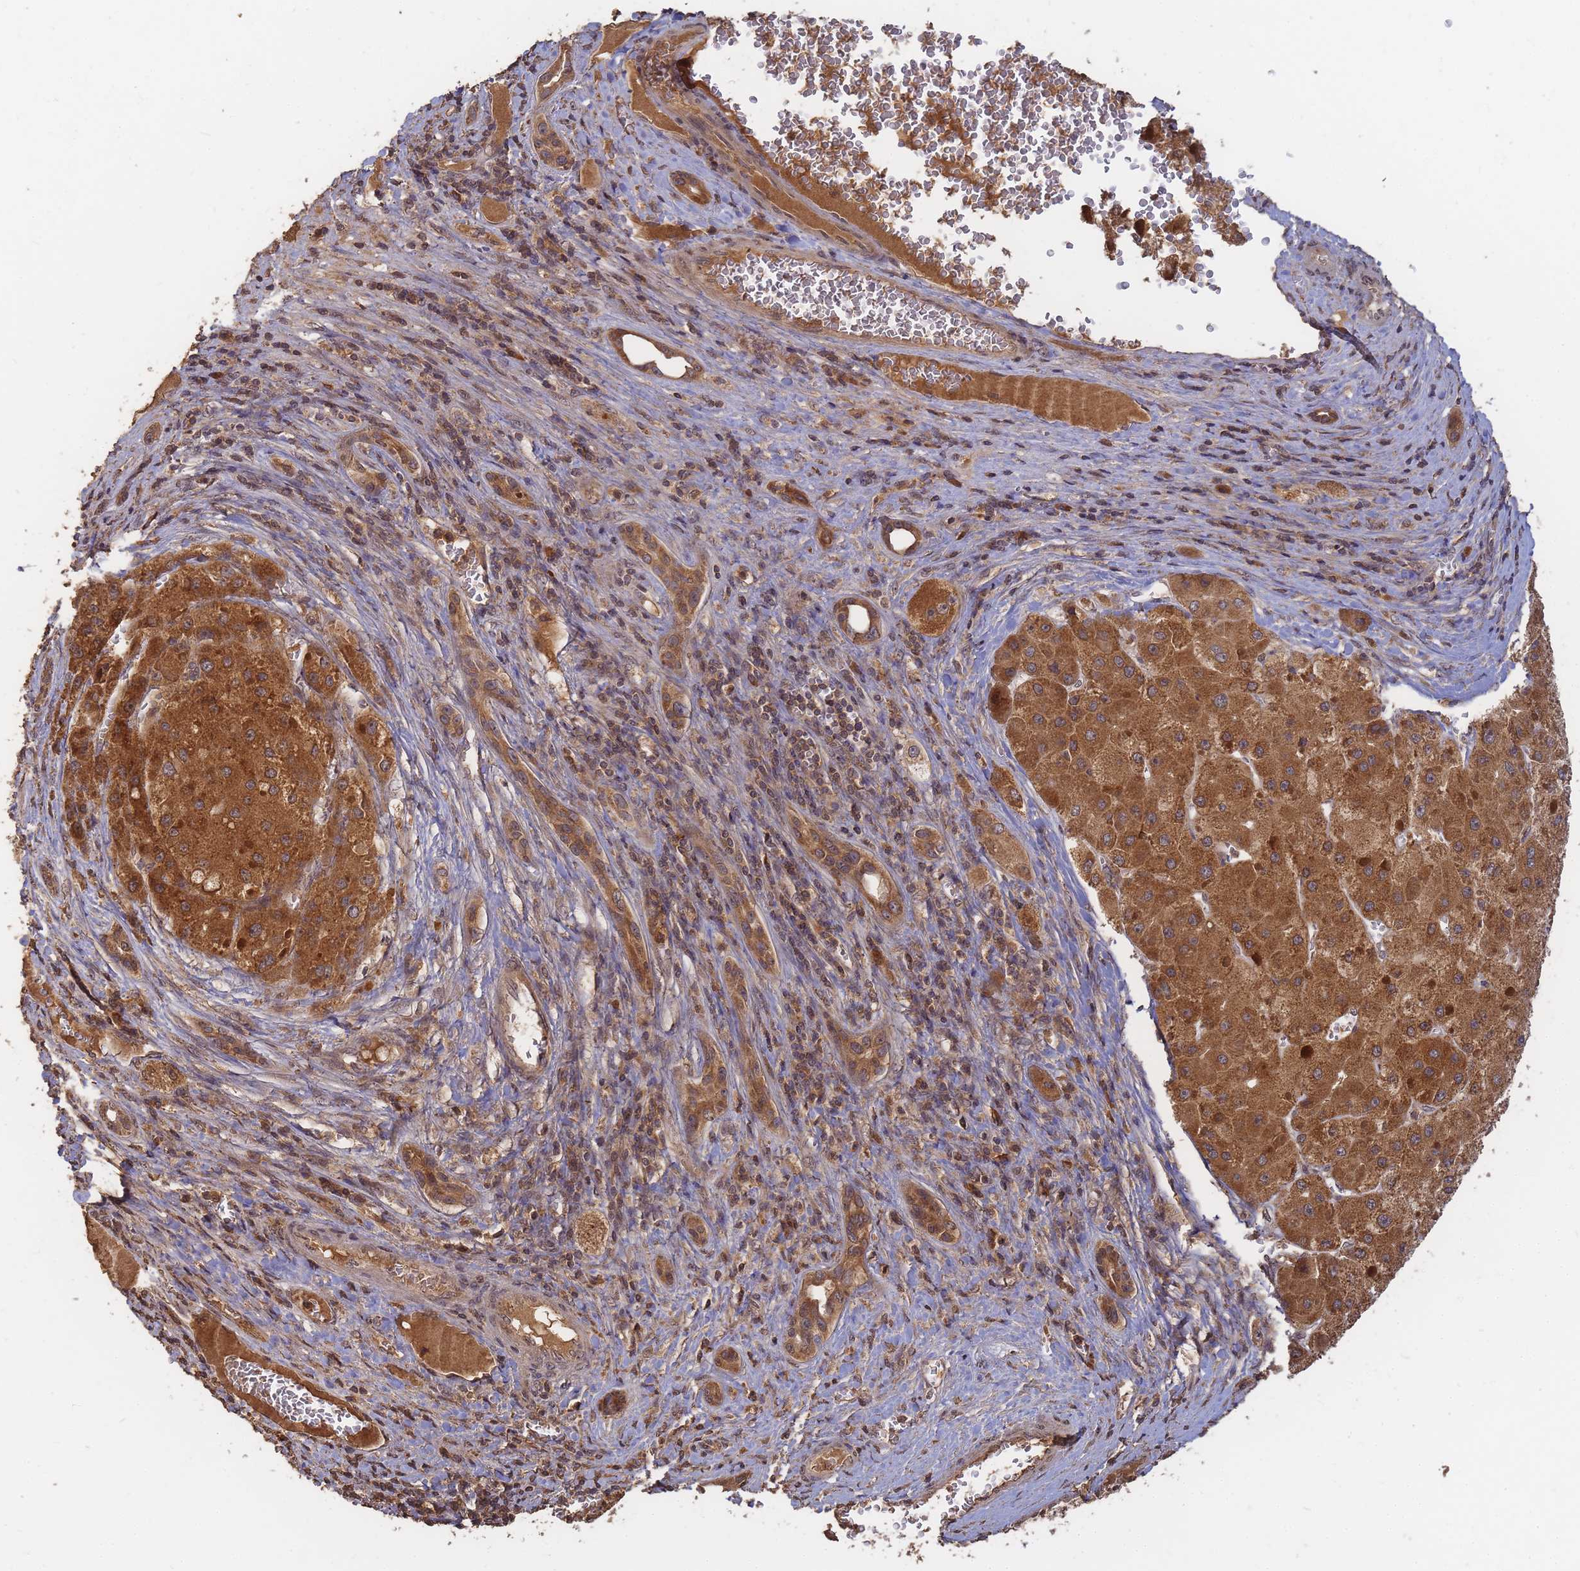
{"staining": {"intensity": "strong", "quantity": ">75%", "location": "cytoplasmic/membranous"}, "tissue": "liver cancer", "cell_type": "Tumor cells", "image_type": "cancer", "snomed": [{"axis": "morphology", "description": "Carcinoma, Hepatocellular, NOS"}, {"axis": "topography", "description": "Liver"}], "caption": "An image of liver cancer (hepatocellular carcinoma) stained for a protein shows strong cytoplasmic/membranous brown staining in tumor cells. (Brightfield microscopy of DAB IHC at high magnification).", "gene": "ALKBH1", "patient": {"sex": "female", "age": 73}}